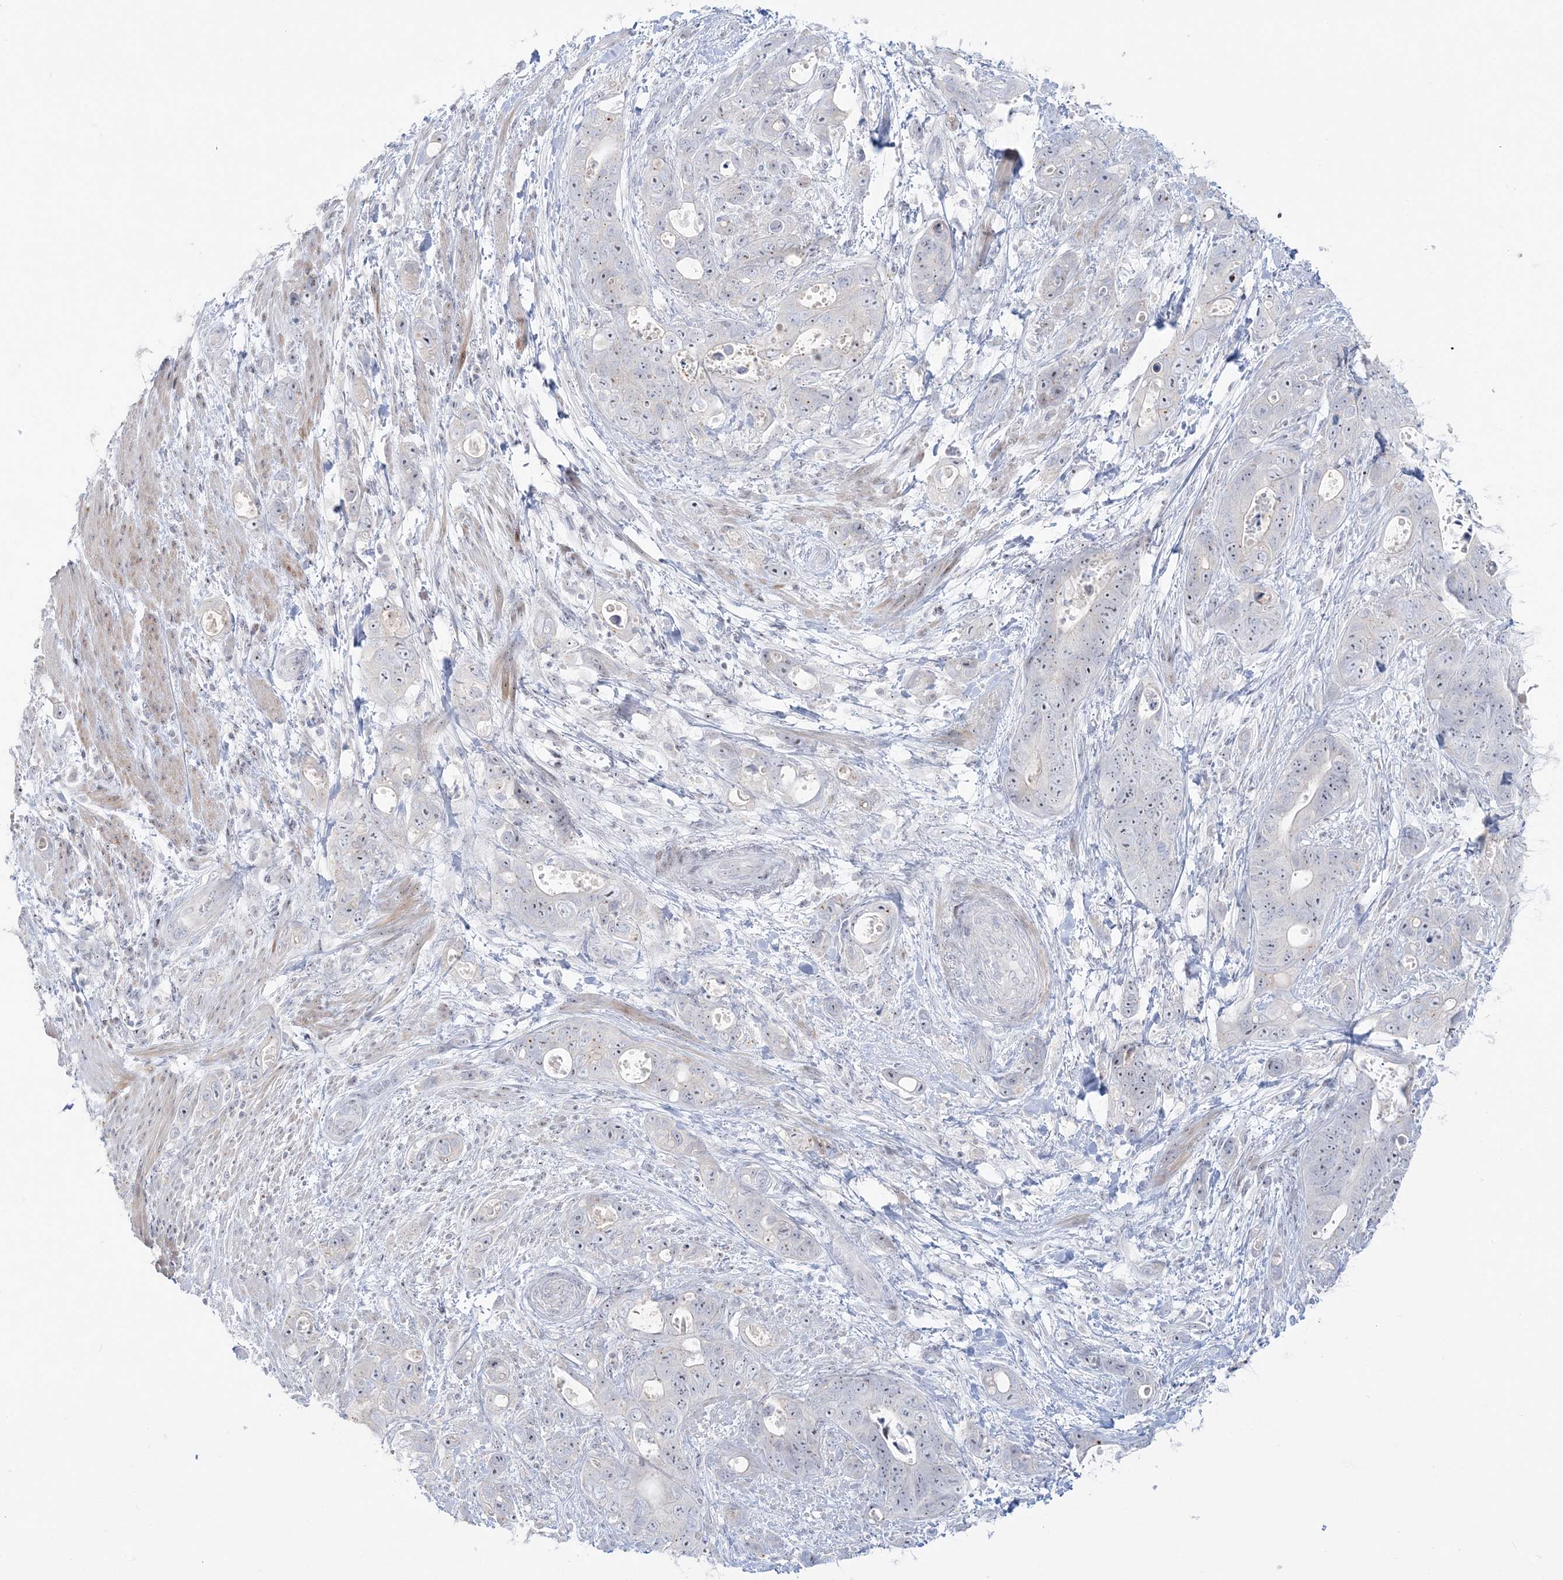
{"staining": {"intensity": "negative", "quantity": "none", "location": "none"}, "tissue": "stomach cancer", "cell_type": "Tumor cells", "image_type": "cancer", "snomed": [{"axis": "morphology", "description": "Adenocarcinoma, NOS"}, {"axis": "topography", "description": "Stomach"}], "caption": "Adenocarcinoma (stomach) was stained to show a protein in brown. There is no significant expression in tumor cells.", "gene": "SH3BP4", "patient": {"sex": "female", "age": 89}}